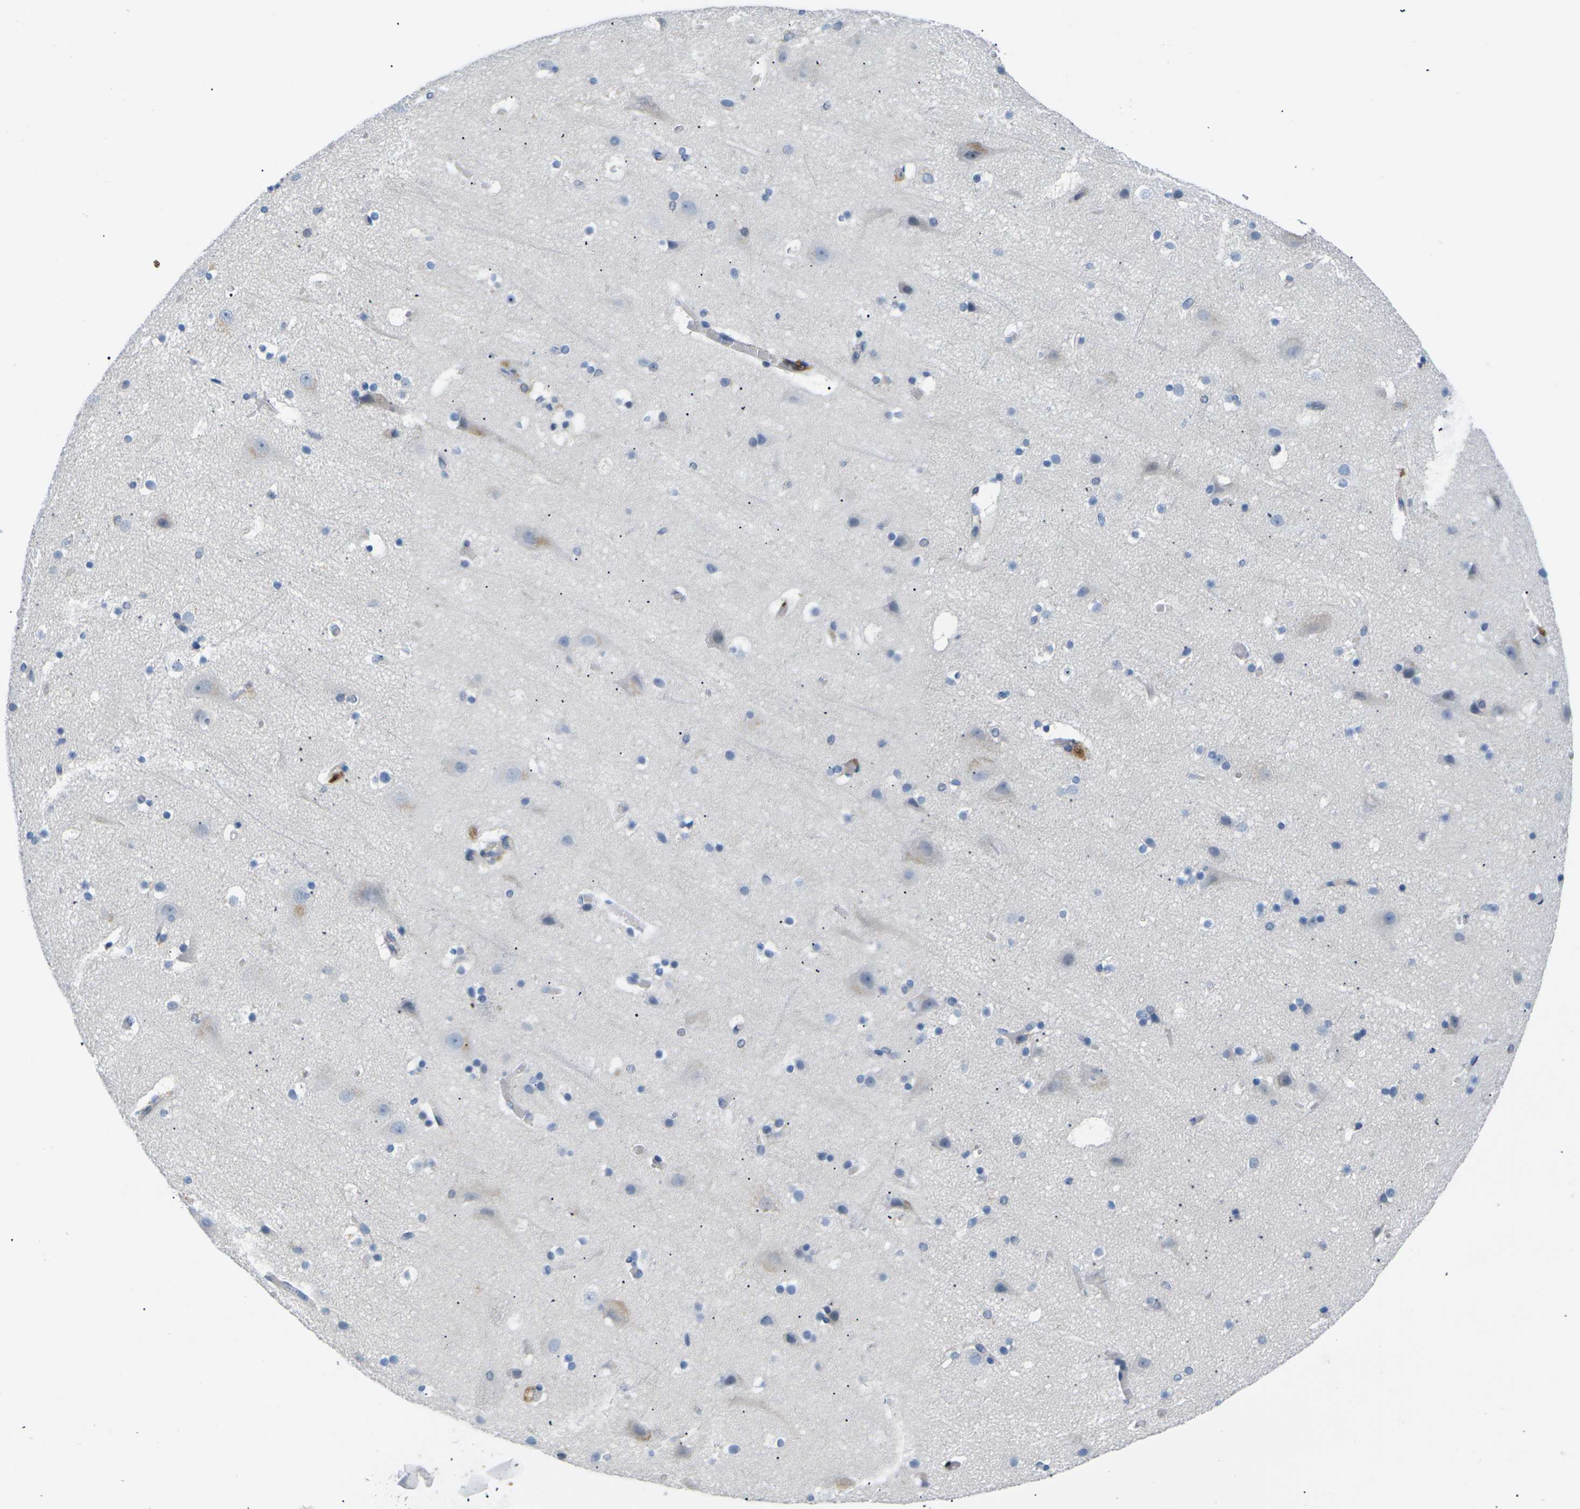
{"staining": {"intensity": "negative", "quantity": "none", "location": "none"}, "tissue": "cerebral cortex", "cell_type": "Endothelial cells", "image_type": "normal", "snomed": [{"axis": "morphology", "description": "Normal tissue, NOS"}, {"axis": "topography", "description": "Cerebral cortex"}], "caption": "A micrograph of human cerebral cortex is negative for staining in endothelial cells.", "gene": "RPS6KA3", "patient": {"sex": "male", "age": 45}}